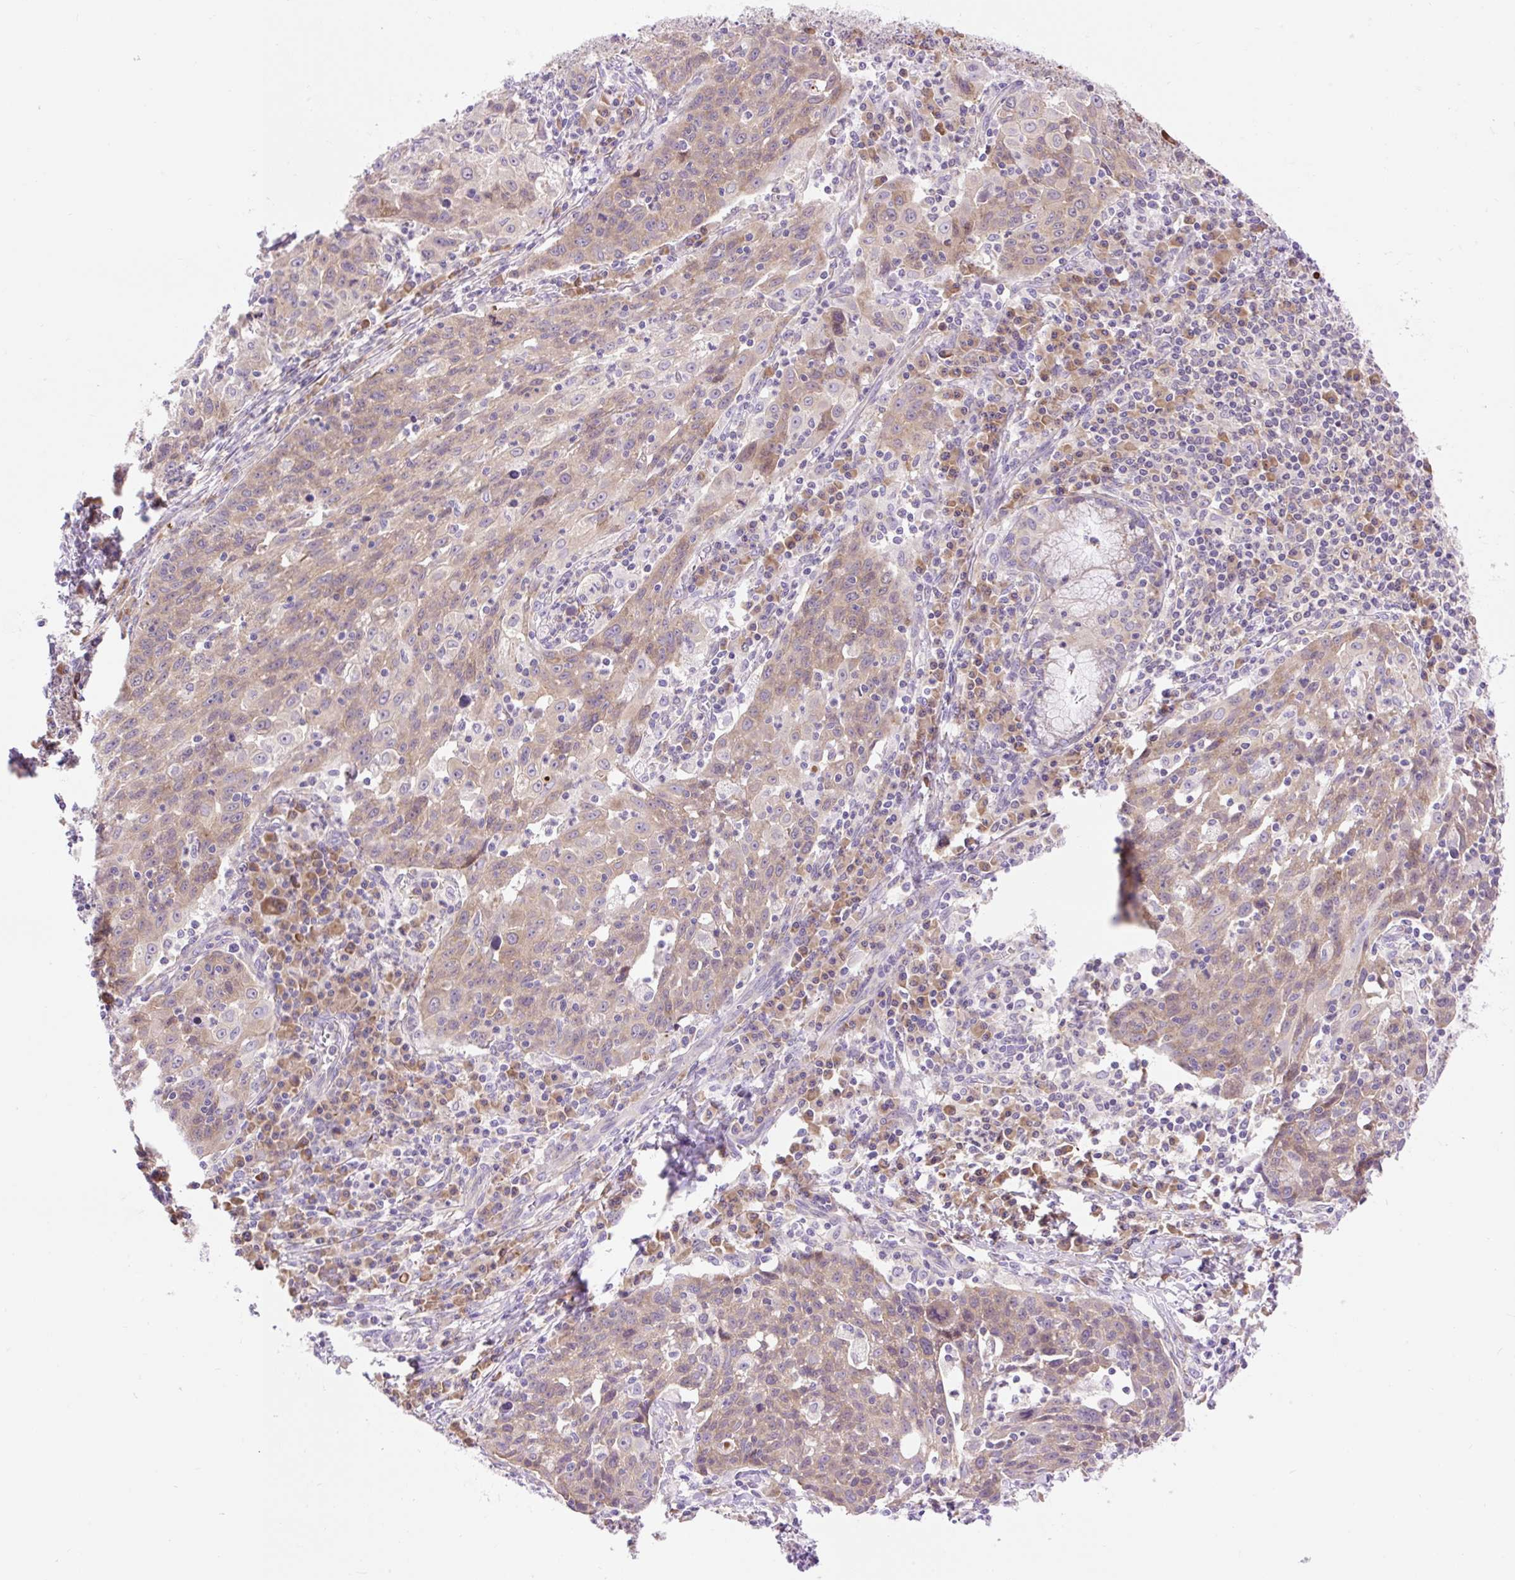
{"staining": {"intensity": "moderate", "quantity": ">75%", "location": "cytoplasmic/membranous"}, "tissue": "lung cancer", "cell_type": "Tumor cells", "image_type": "cancer", "snomed": [{"axis": "morphology", "description": "Squamous cell carcinoma, NOS"}, {"axis": "morphology", "description": "Squamous cell carcinoma, metastatic, NOS"}, {"axis": "topography", "description": "Bronchus"}, {"axis": "topography", "description": "Lung"}], "caption": "A high-resolution image shows immunohistochemistry staining of squamous cell carcinoma (lung), which exhibits moderate cytoplasmic/membranous staining in approximately >75% of tumor cells.", "gene": "GPR45", "patient": {"sex": "male", "age": 62}}